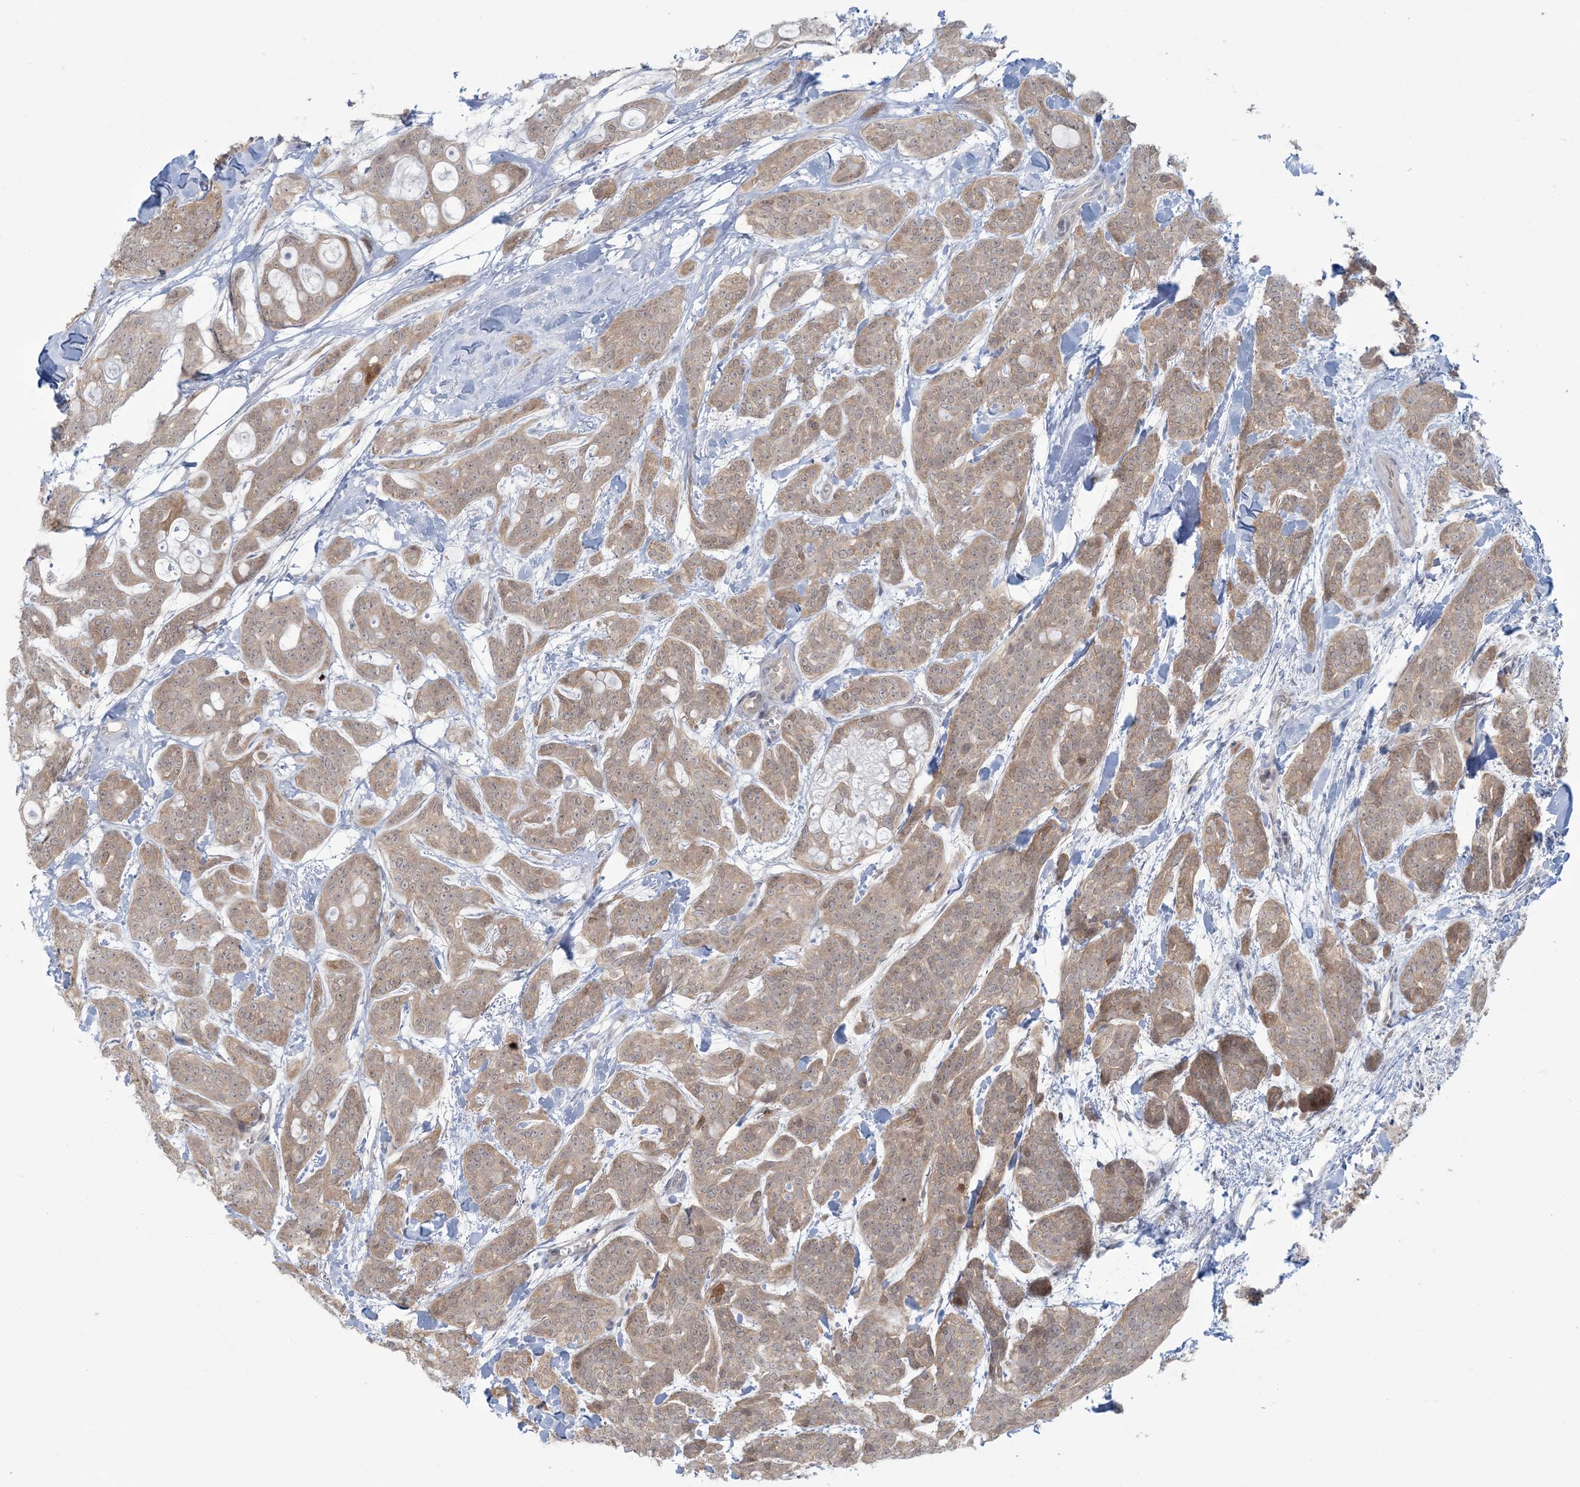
{"staining": {"intensity": "weak", "quantity": ">75%", "location": "cytoplasmic/membranous"}, "tissue": "head and neck cancer", "cell_type": "Tumor cells", "image_type": "cancer", "snomed": [{"axis": "morphology", "description": "Adenocarcinoma, NOS"}, {"axis": "topography", "description": "Head-Neck"}], "caption": "Immunohistochemical staining of head and neck adenocarcinoma reveals weak cytoplasmic/membranous protein staining in approximately >75% of tumor cells.", "gene": "NRBP2", "patient": {"sex": "male", "age": 66}}